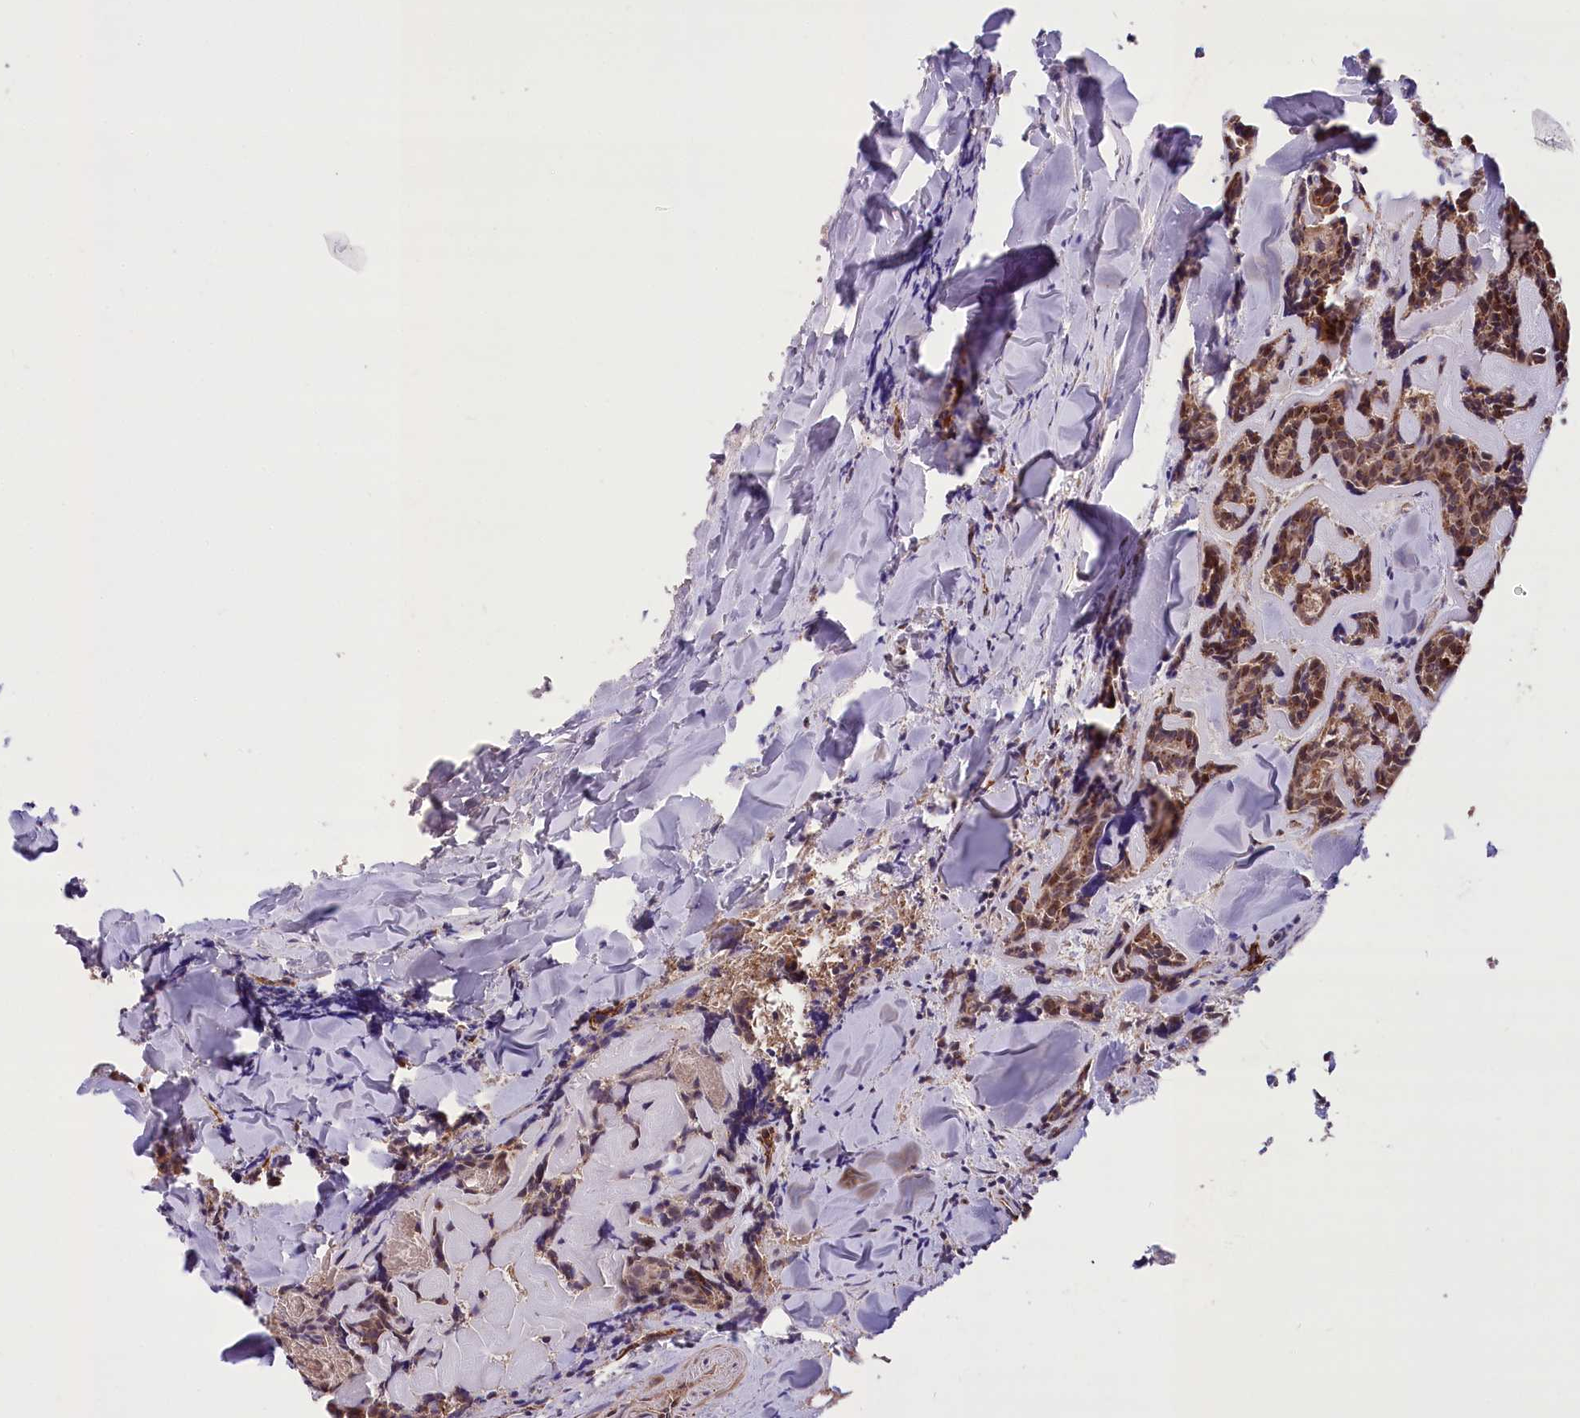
{"staining": {"intensity": "strong", "quantity": ">75%", "location": "cytoplasmic/membranous,nuclear"}, "tissue": "head and neck cancer", "cell_type": "Tumor cells", "image_type": "cancer", "snomed": [{"axis": "morphology", "description": "Adenocarcinoma, NOS"}, {"axis": "topography", "description": "Salivary gland"}, {"axis": "topography", "description": "Head-Neck"}], "caption": "The micrograph exhibits immunohistochemical staining of head and neck cancer (adenocarcinoma). There is strong cytoplasmic/membranous and nuclear expression is seen in about >75% of tumor cells.", "gene": "CARD19", "patient": {"sex": "female", "age": 63}}